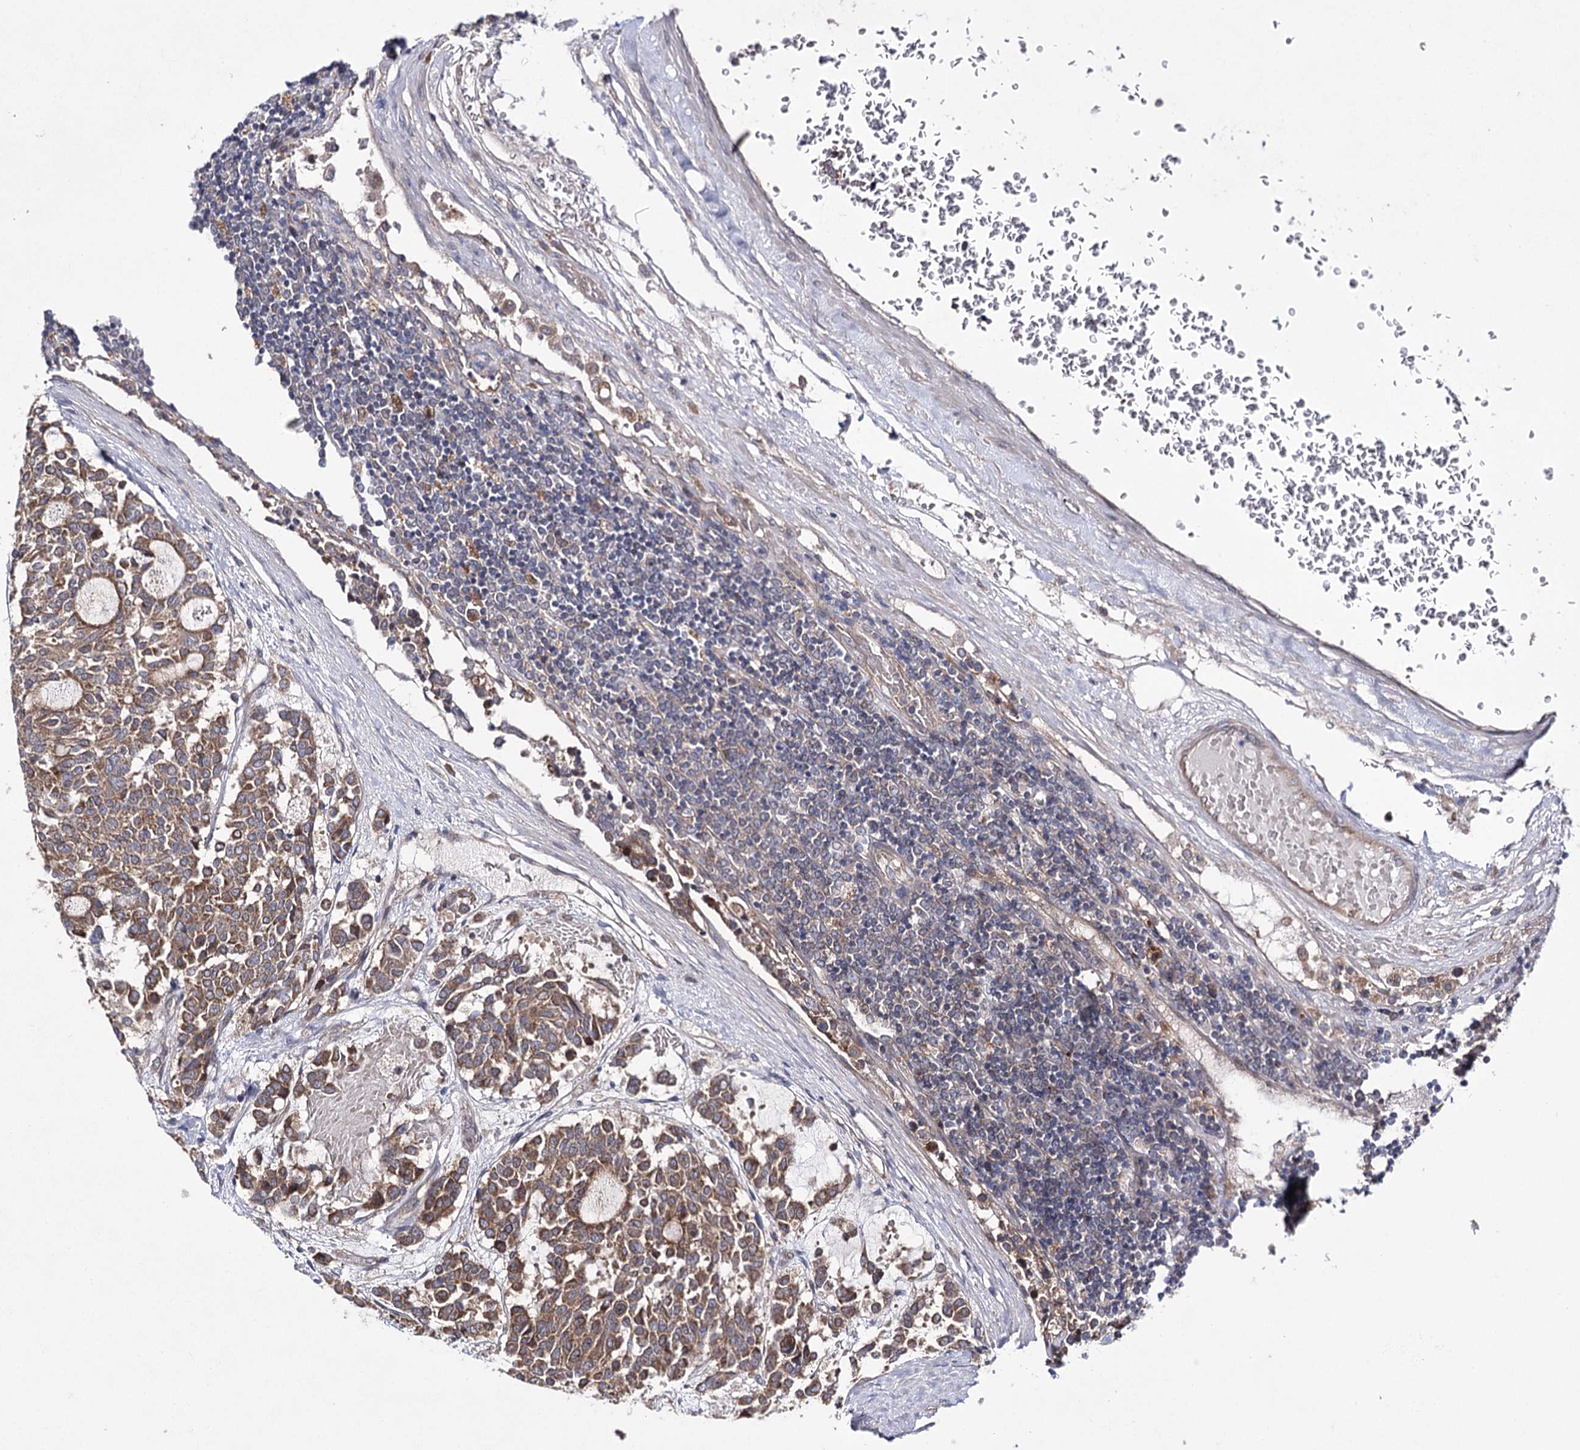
{"staining": {"intensity": "moderate", "quantity": ">75%", "location": "cytoplasmic/membranous"}, "tissue": "carcinoid", "cell_type": "Tumor cells", "image_type": "cancer", "snomed": [{"axis": "morphology", "description": "Carcinoid, malignant, NOS"}, {"axis": "topography", "description": "Pancreas"}], "caption": "An IHC histopathology image of neoplastic tissue is shown. Protein staining in brown shows moderate cytoplasmic/membranous positivity in malignant carcinoid within tumor cells. Ihc stains the protein in brown and the nuclei are stained blue.", "gene": "BCR", "patient": {"sex": "female", "age": 54}}